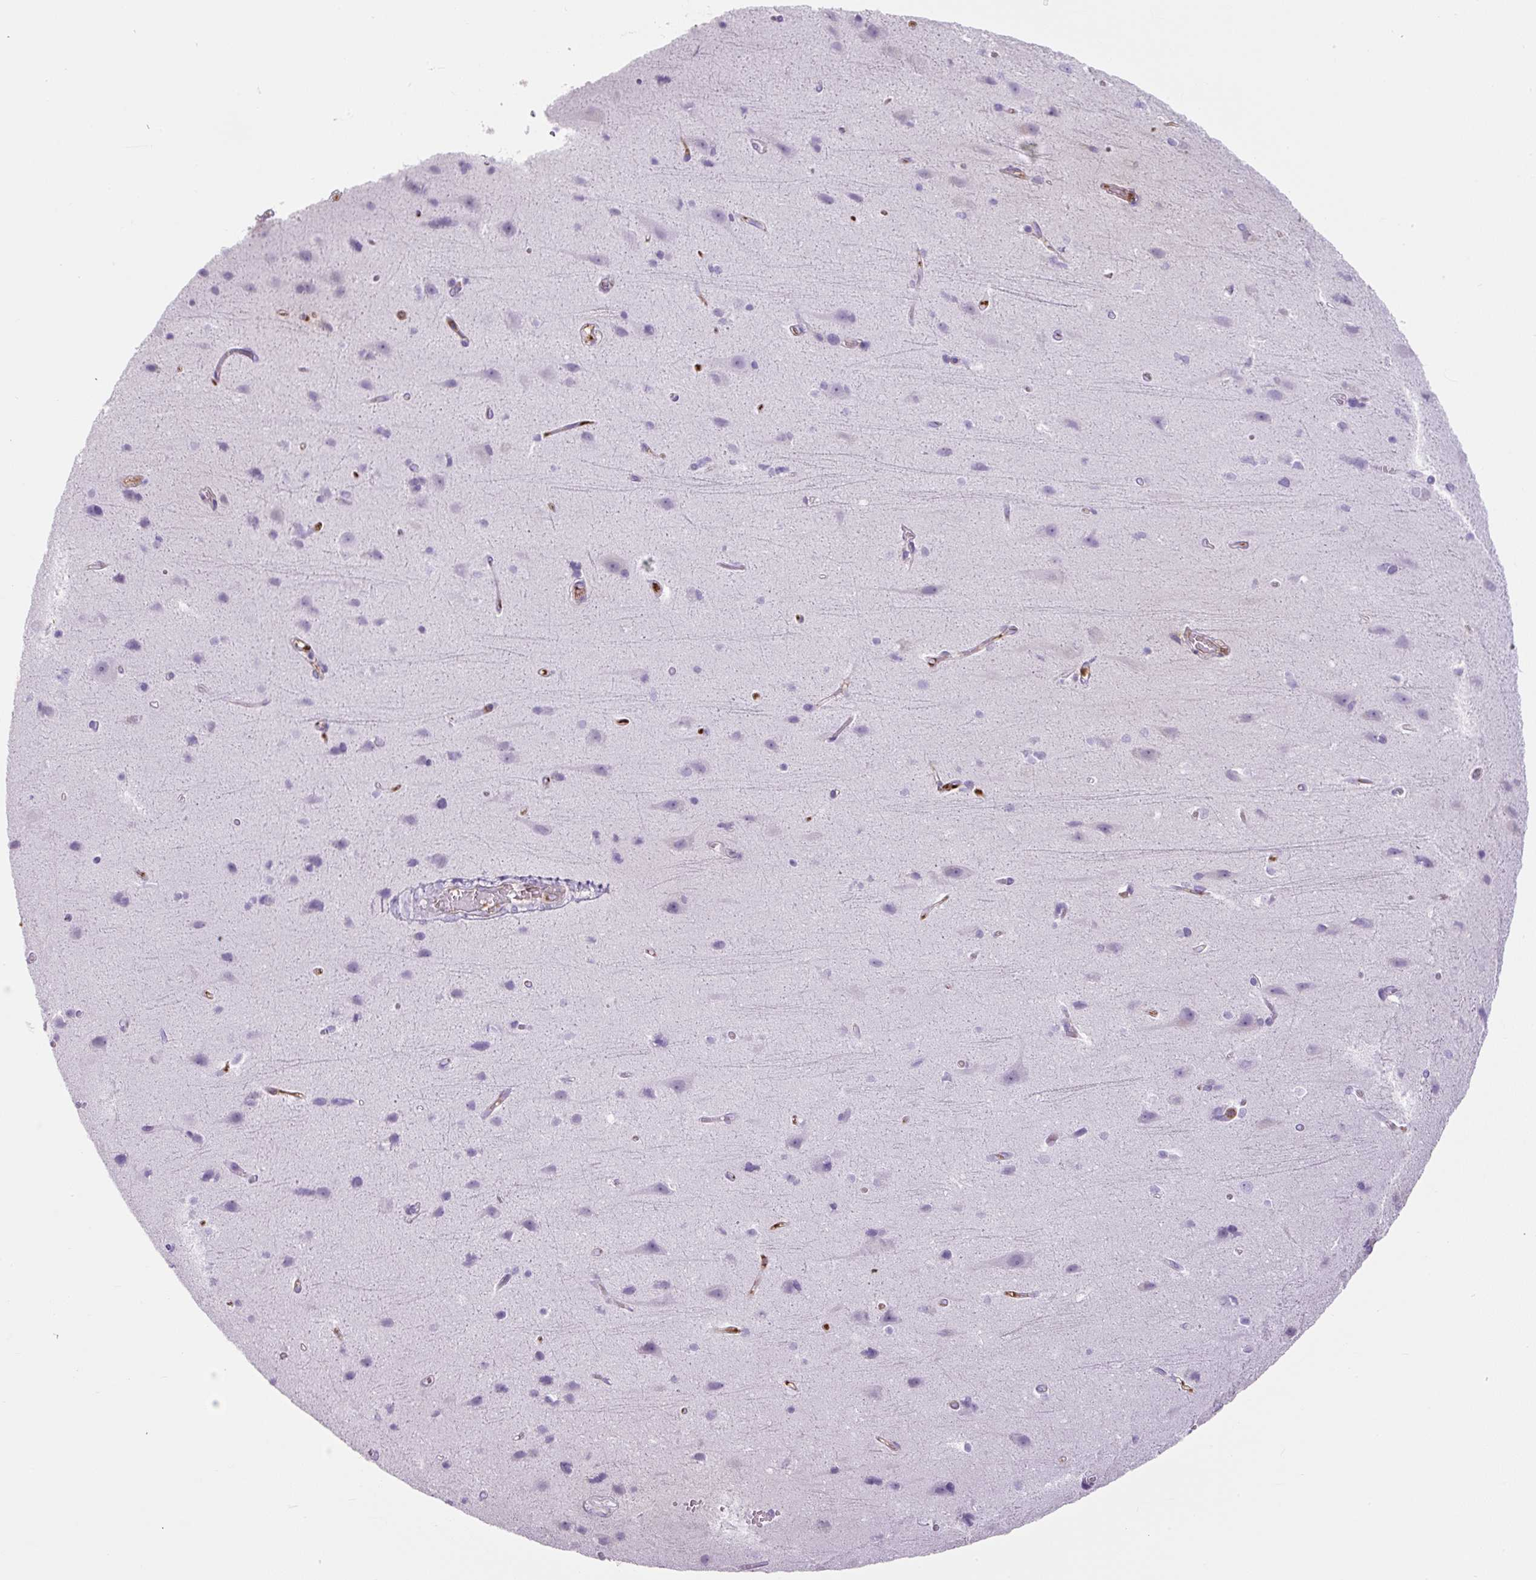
{"staining": {"intensity": "negative", "quantity": "none", "location": "none"}, "tissue": "cerebral cortex", "cell_type": "Endothelial cells", "image_type": "normal", "snomed": [{"axis": "morphology", "description": "Normal tissue, NOS"}, {"axis": "topography", "description": "Cerebral cortex"}], "caption": "This image is of normal cerebral cortex stained with IHC to label a protein in brown with the nuclei are counter-stained blue. There is no expression in endothelial cells. (DAB immunohistochemistry with hematoxylin counter stain).", "gene": "APOA1", "patient": {"sex": "male", "age": 37}}